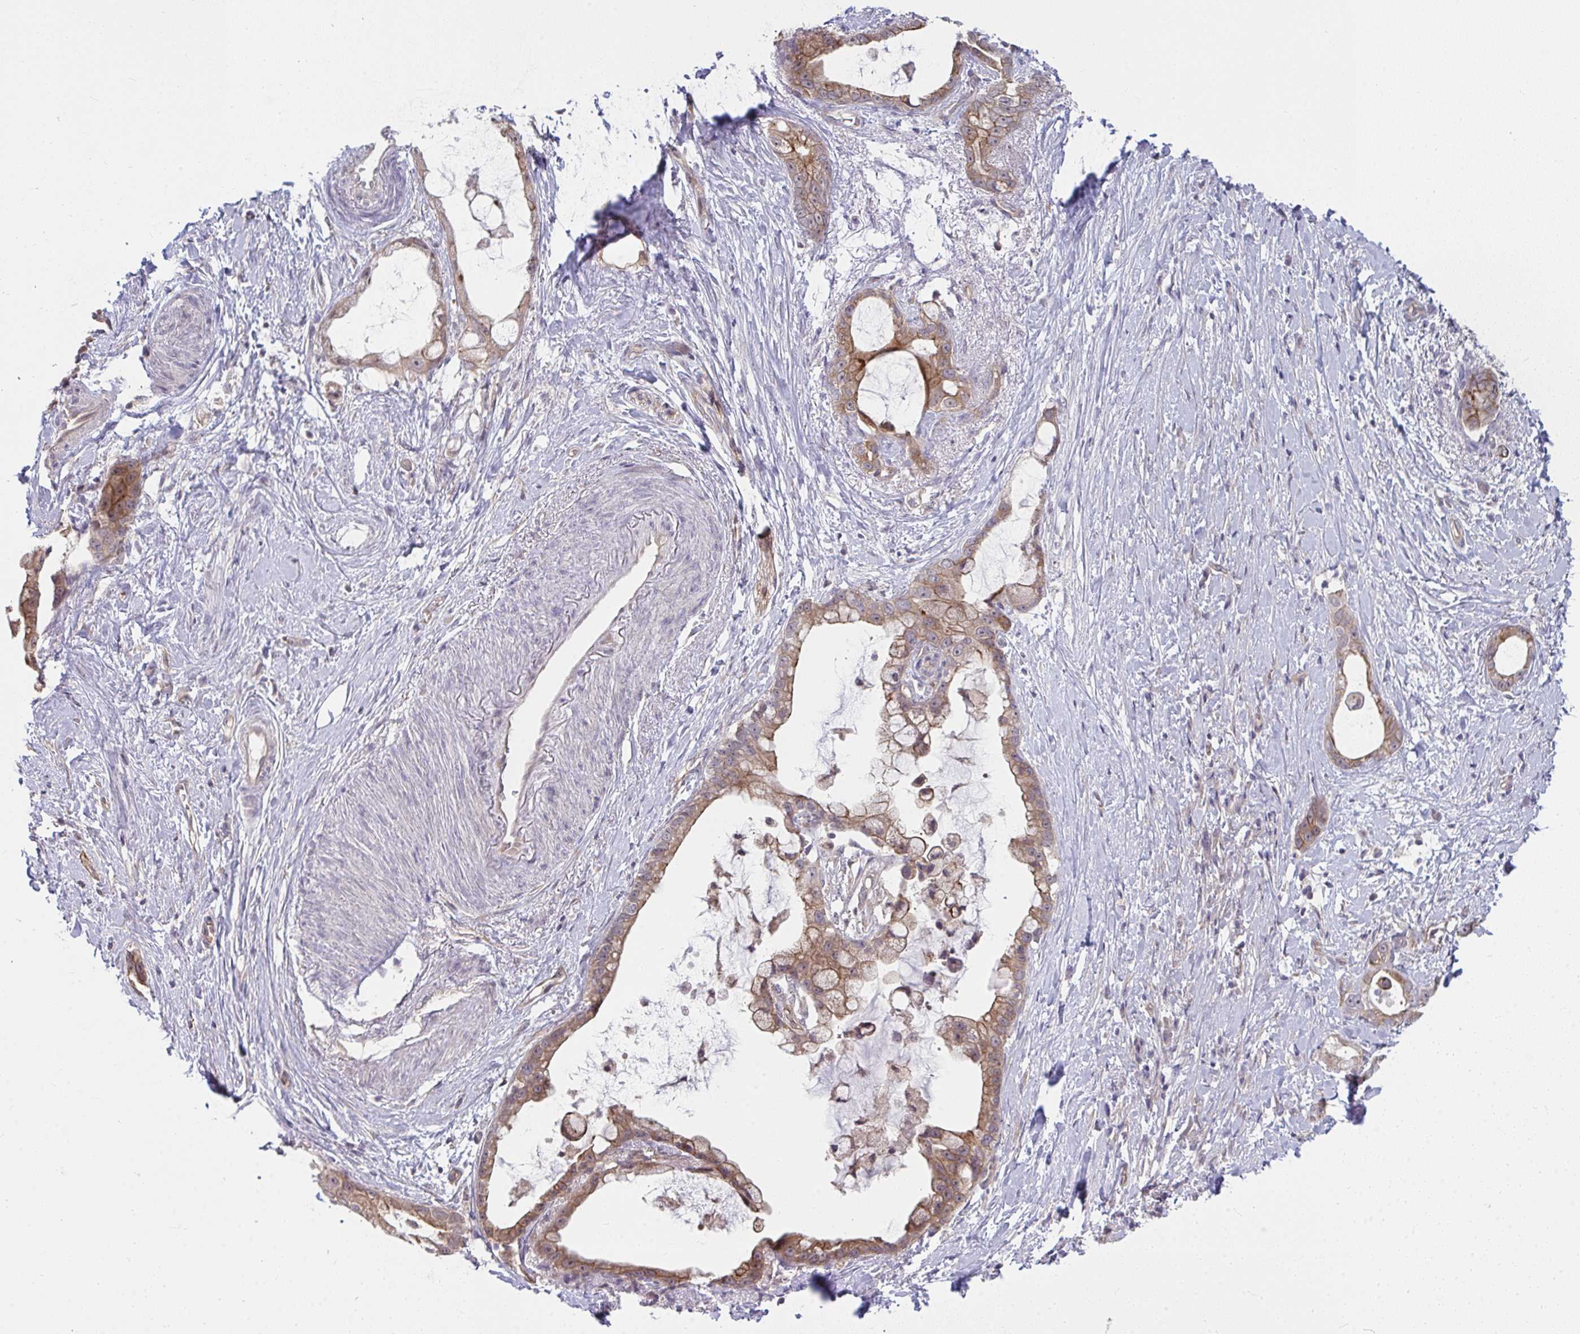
{"staining": {"intensity": "moderate", "quantity": ">75%", "location": "cytoplasmic/membranous"}, "tissue": "stomach cancer", "cell_type": "Tumor cells", "image_type": "cancer", "snomed": [{"axis": "morphology", "description": "Adenocarcinoma, NOS"}, {"axis": "topography", "description": "Stomach"}], "caption": "High-magnification brightfield microscopy of stomach cancer (adenocarcinoma) stained with DAB (brown) and counterstained with hematoxylin (blue). tumor cells exhibit moderate cytoplasmic/membranous staining is present in approximately>75% of cells. Using DAB (3,3'-diaminobenzidine) (brown) and hematoxylin (blue) stains, captured at high magnification using brightfield microscopy.", "gene": "CASP9", "patient": {"sex": "male", "age": 55}}